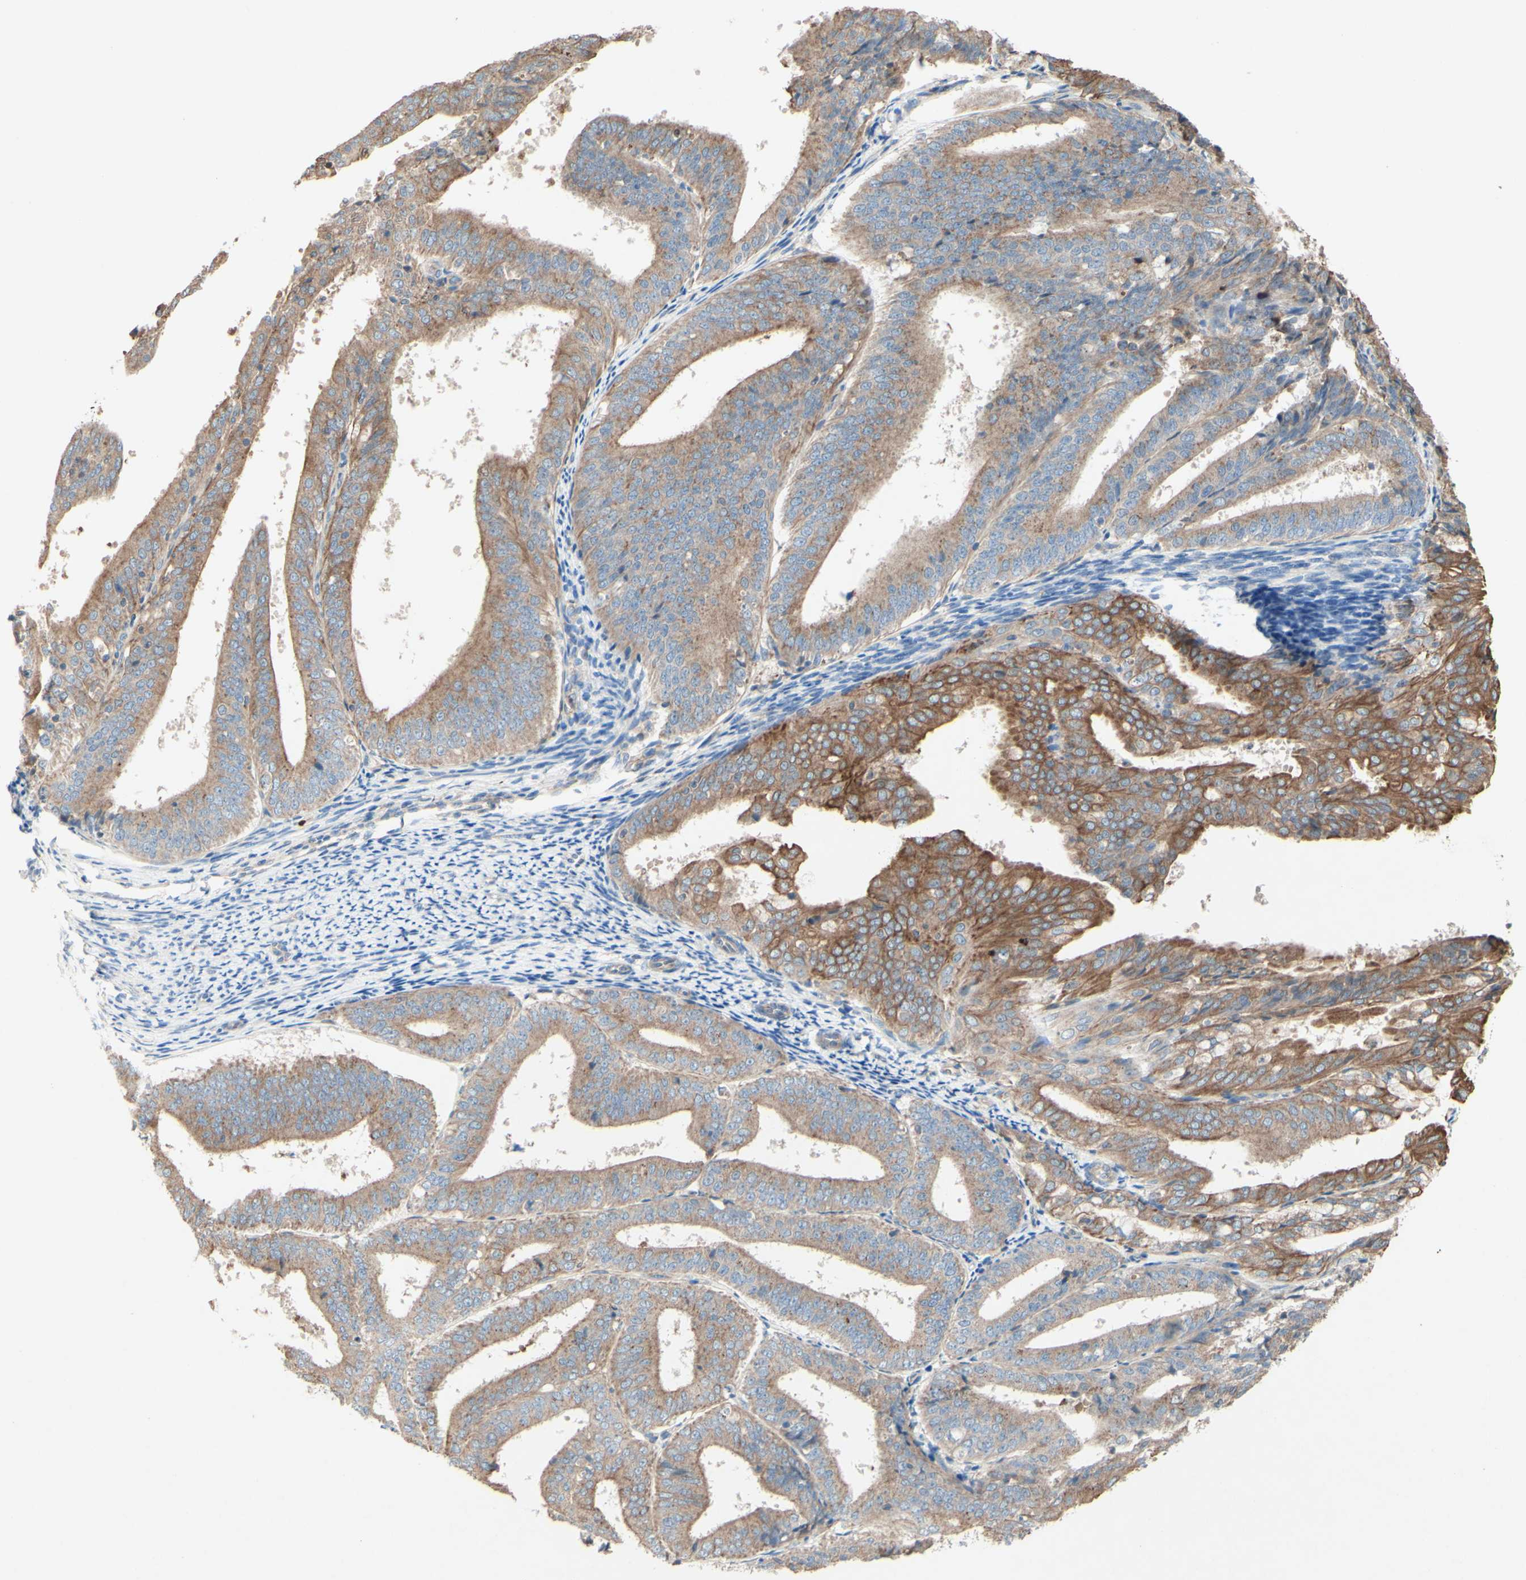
{"staining": {"intensity": "moderate", "quantity": ">75%", "location": "cytoplasmic/membranous"}, "tissue": "endometrial cancer", "cell_type": "Tumor cells", "image_type": "cancer", "snomed": [{"axis": "morphology", "description": "Adenocarcinoma, NOS"}, {"axis": "topography", "description": "Endometrium"}], "caption": "DAB immunohistochemical staining of human endometrial adenocarcinoma shows moderate cytoplasmic/membranous protein expression in about >75% of tumor cells.", "gene": "MTM1", "patient": {"sex": "female", "age": 63}}